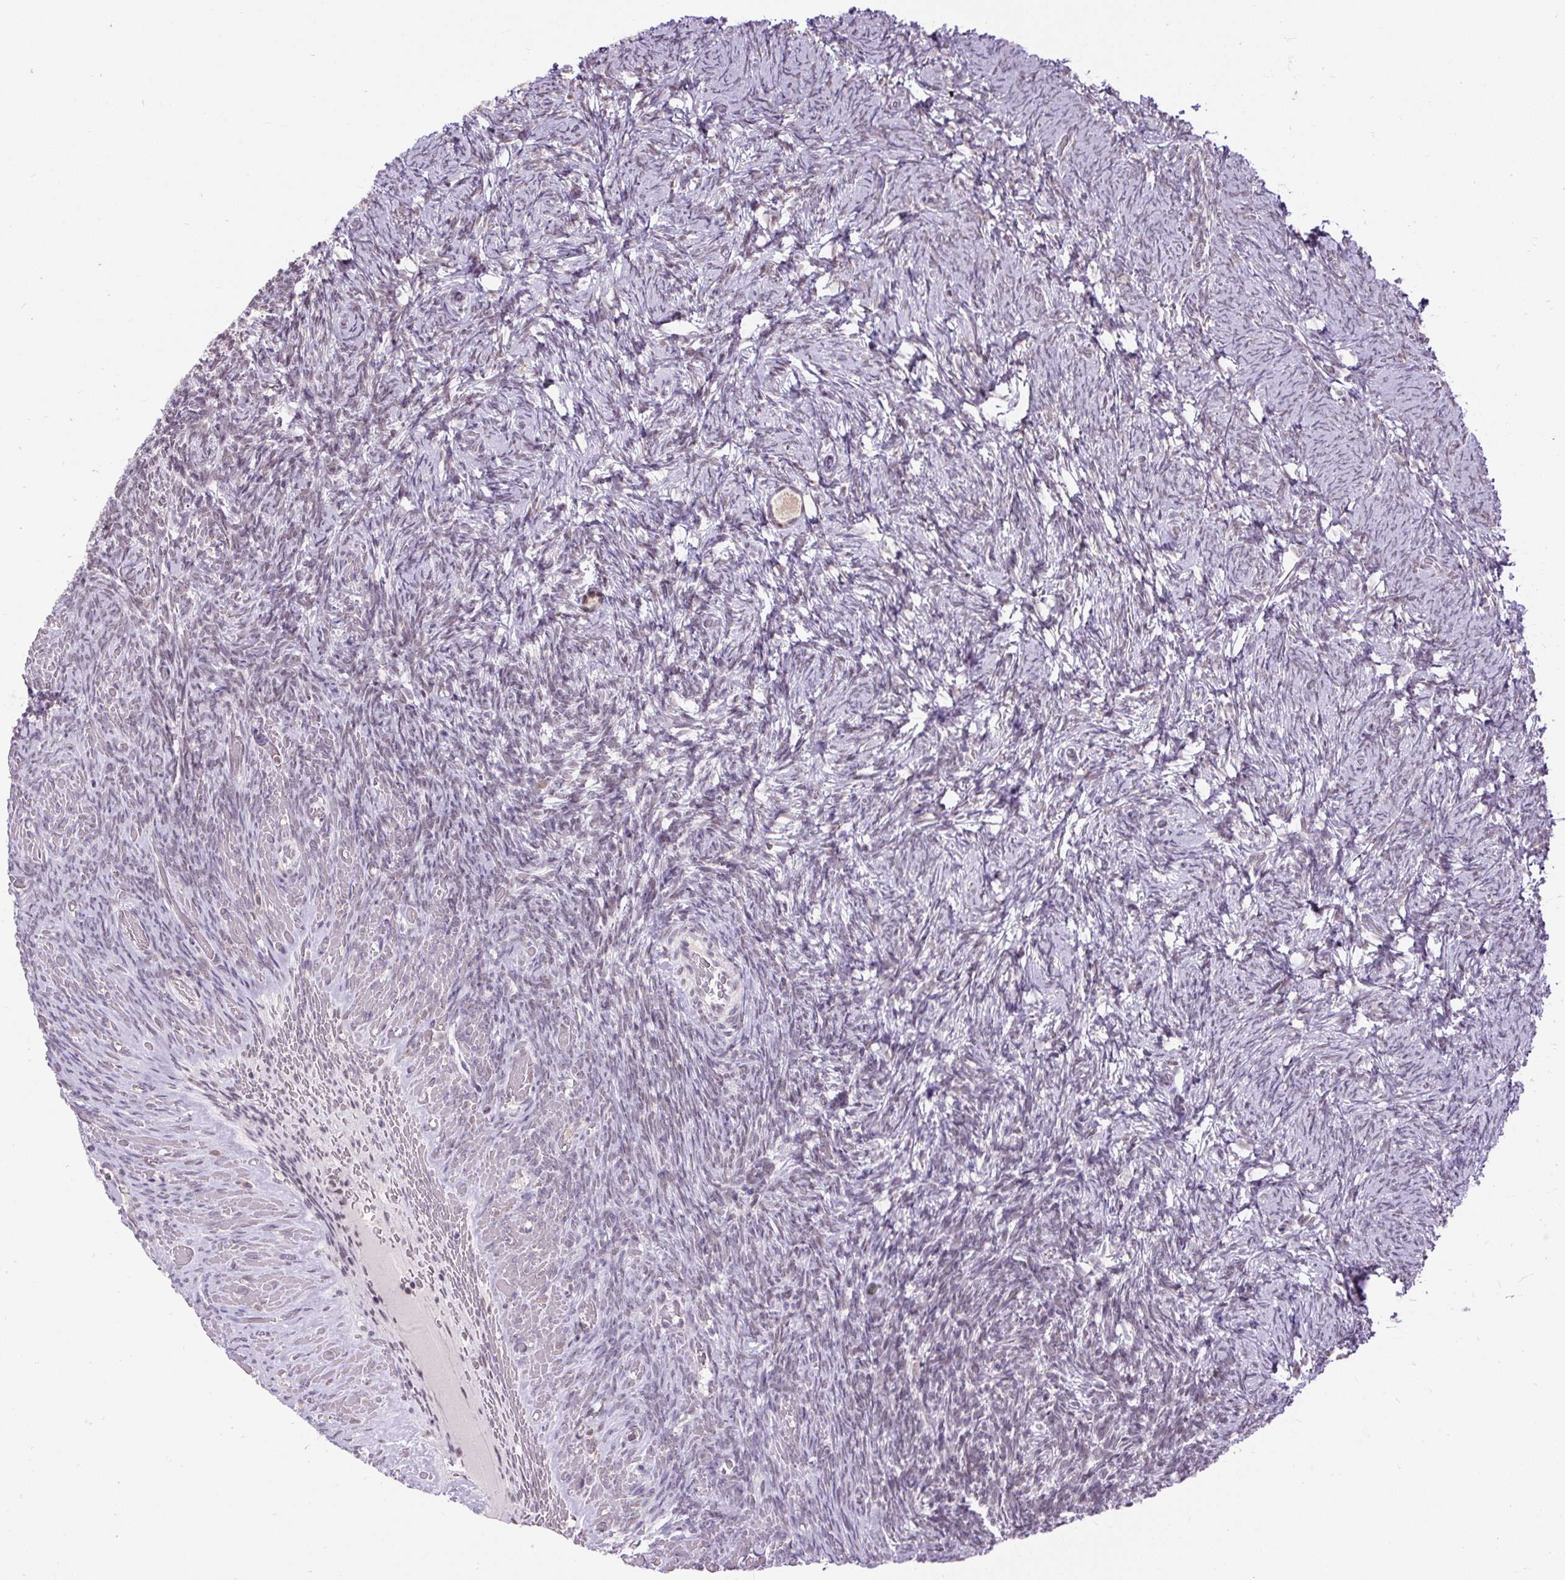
{"staining": {"intensity": "weak", "quantity": ">75%", "location": "cytoplasmic/membranous"}, "tissue": "ovary", "cell_type": "Follicle cells", "image_type": "normal", "snomed": [{"axis": "morphology", "description": "Normal tissue, NOS"}, {"axis": "topography", "description": "Ovary"}], "caption": "Immunohistochemistry staining of normal ovary, which reveals low levels of weak cytoplasmic/membranous positivity in about >75% of follicle cells indicating weak cytoplasmic/membranous protein expression. The staining was performed using DAB (3,3'-diaminobenzidine) (brown) for protein detection and nuclei were counterstained in hematoxylin (blue).", "gene": "ZNF672", "patient": {"sex": "female", "age": 34}}